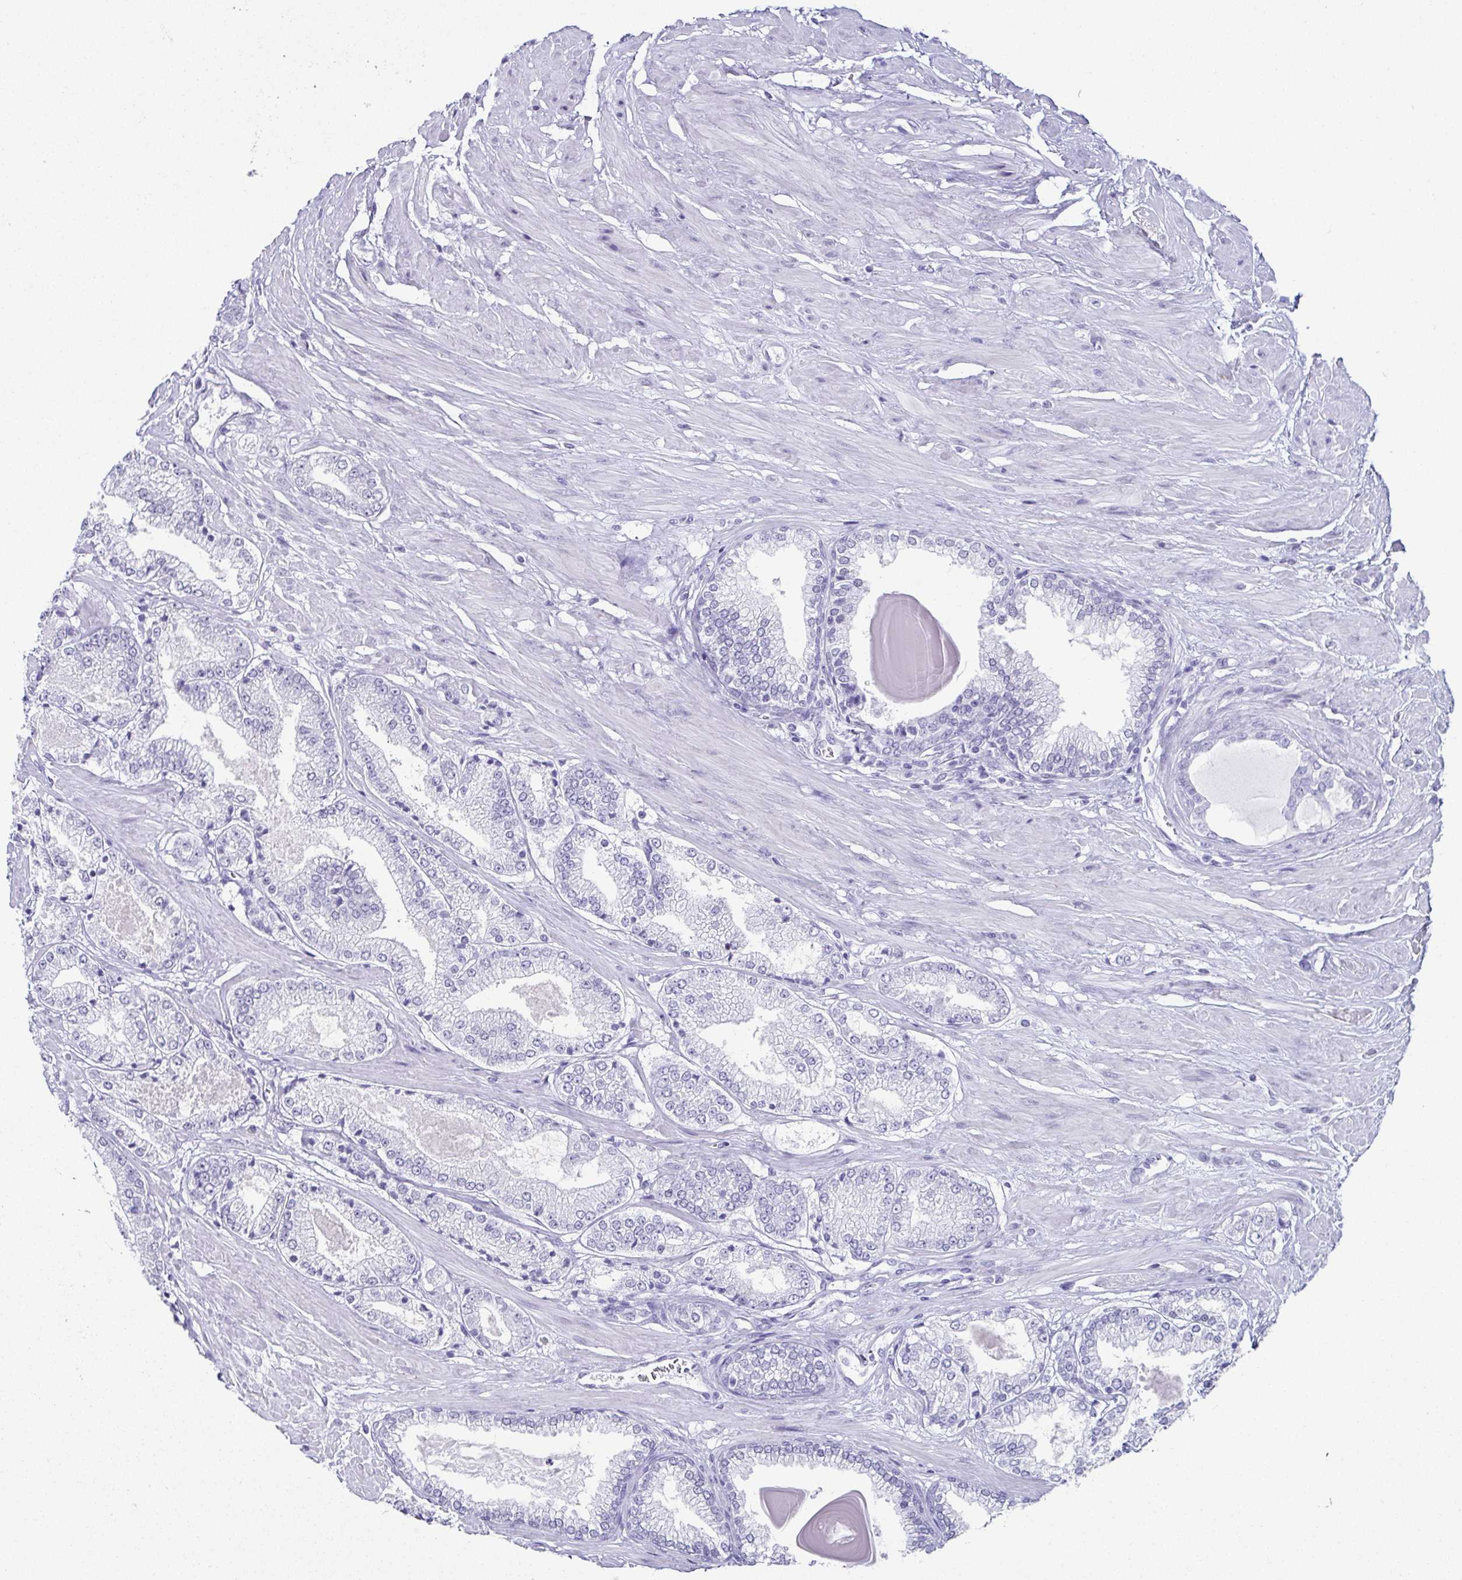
{"staining": {"intensity": "negative", "quantity": "none", "location": "none"}, "tissue": "prostate cancer", "cell_type": "Tumor cells", "image_type": "cancer", "snomed": [{"axis": "morphology", "description": "Adenocarcinoma, High grade"}, {"axis": "topography", "description": "Prostate"}], "caption": "High magnification brightfield microscopy of prostate adenocarcinoma (high-grade) stained with DAB (3,3'-diaminobenzidine) (brown) and counterstained with hematoxylin (blue): tumor cells show no significant staining.", "gene": "ESX1", "patient": {"sex": "male", "age": 64}}